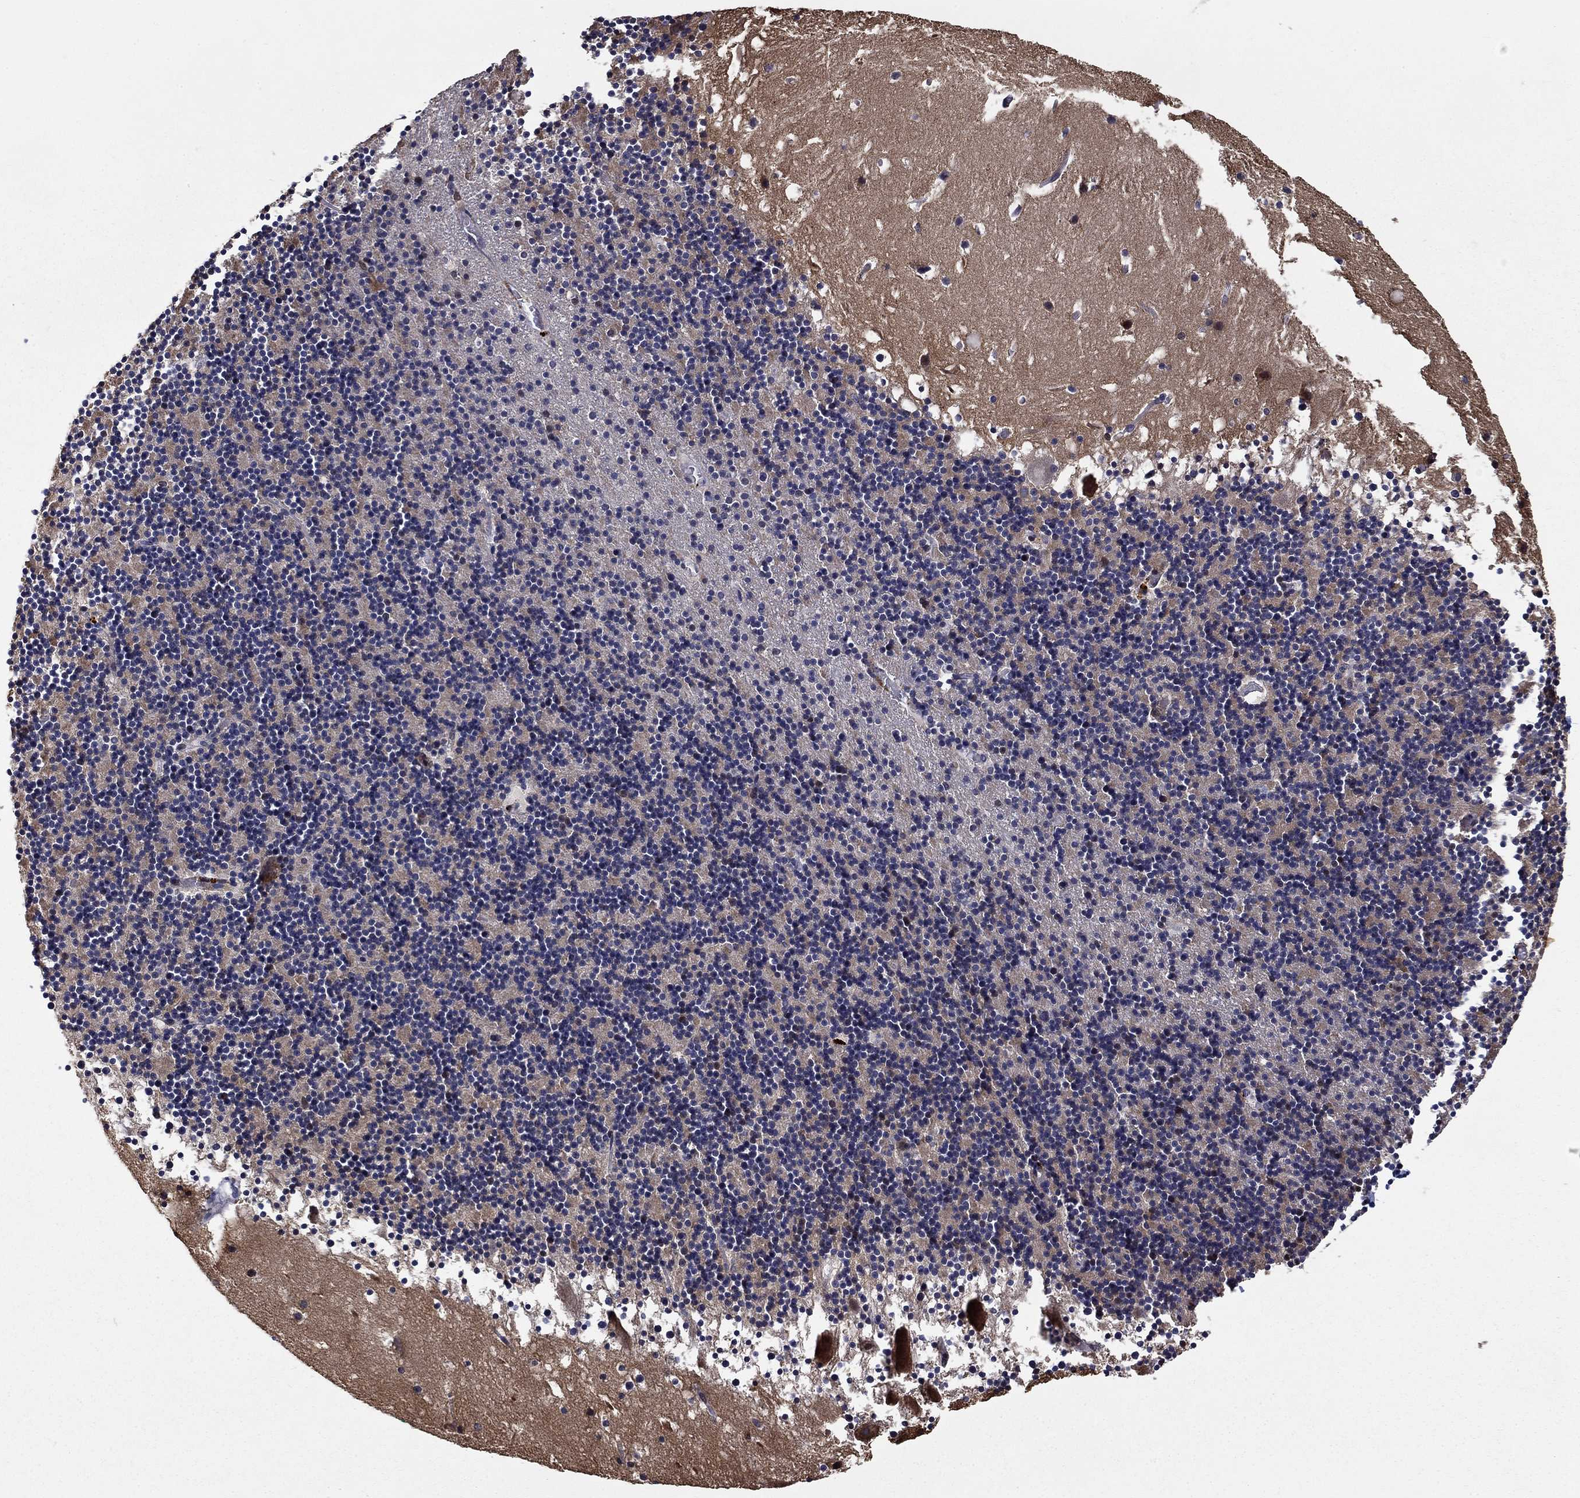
{"staining": {"intensity": "negative", "quantity": "none", "location": "none"}, "tissue": "cerebellum", "cell_type": "Cells in granular layer", "image_type": "normal", "snomed": [{"axis": "morphology", "description": "Normal tissue, NOS"}, {"axis": "topography", "description": "Cerebellum"}], "caption": "Immunohistochemical staining of normal cerebellum shows no significant staining in cells in granular layer. (Stains: DAB (3,3'-diaminobenzidine) immunohistochemistry with hematoxylin counter stain, Microscopy: brightfield microscopy at high magnification).", "gene": "LPCAT4", "patient": {"sex": "male", "age": 37}}